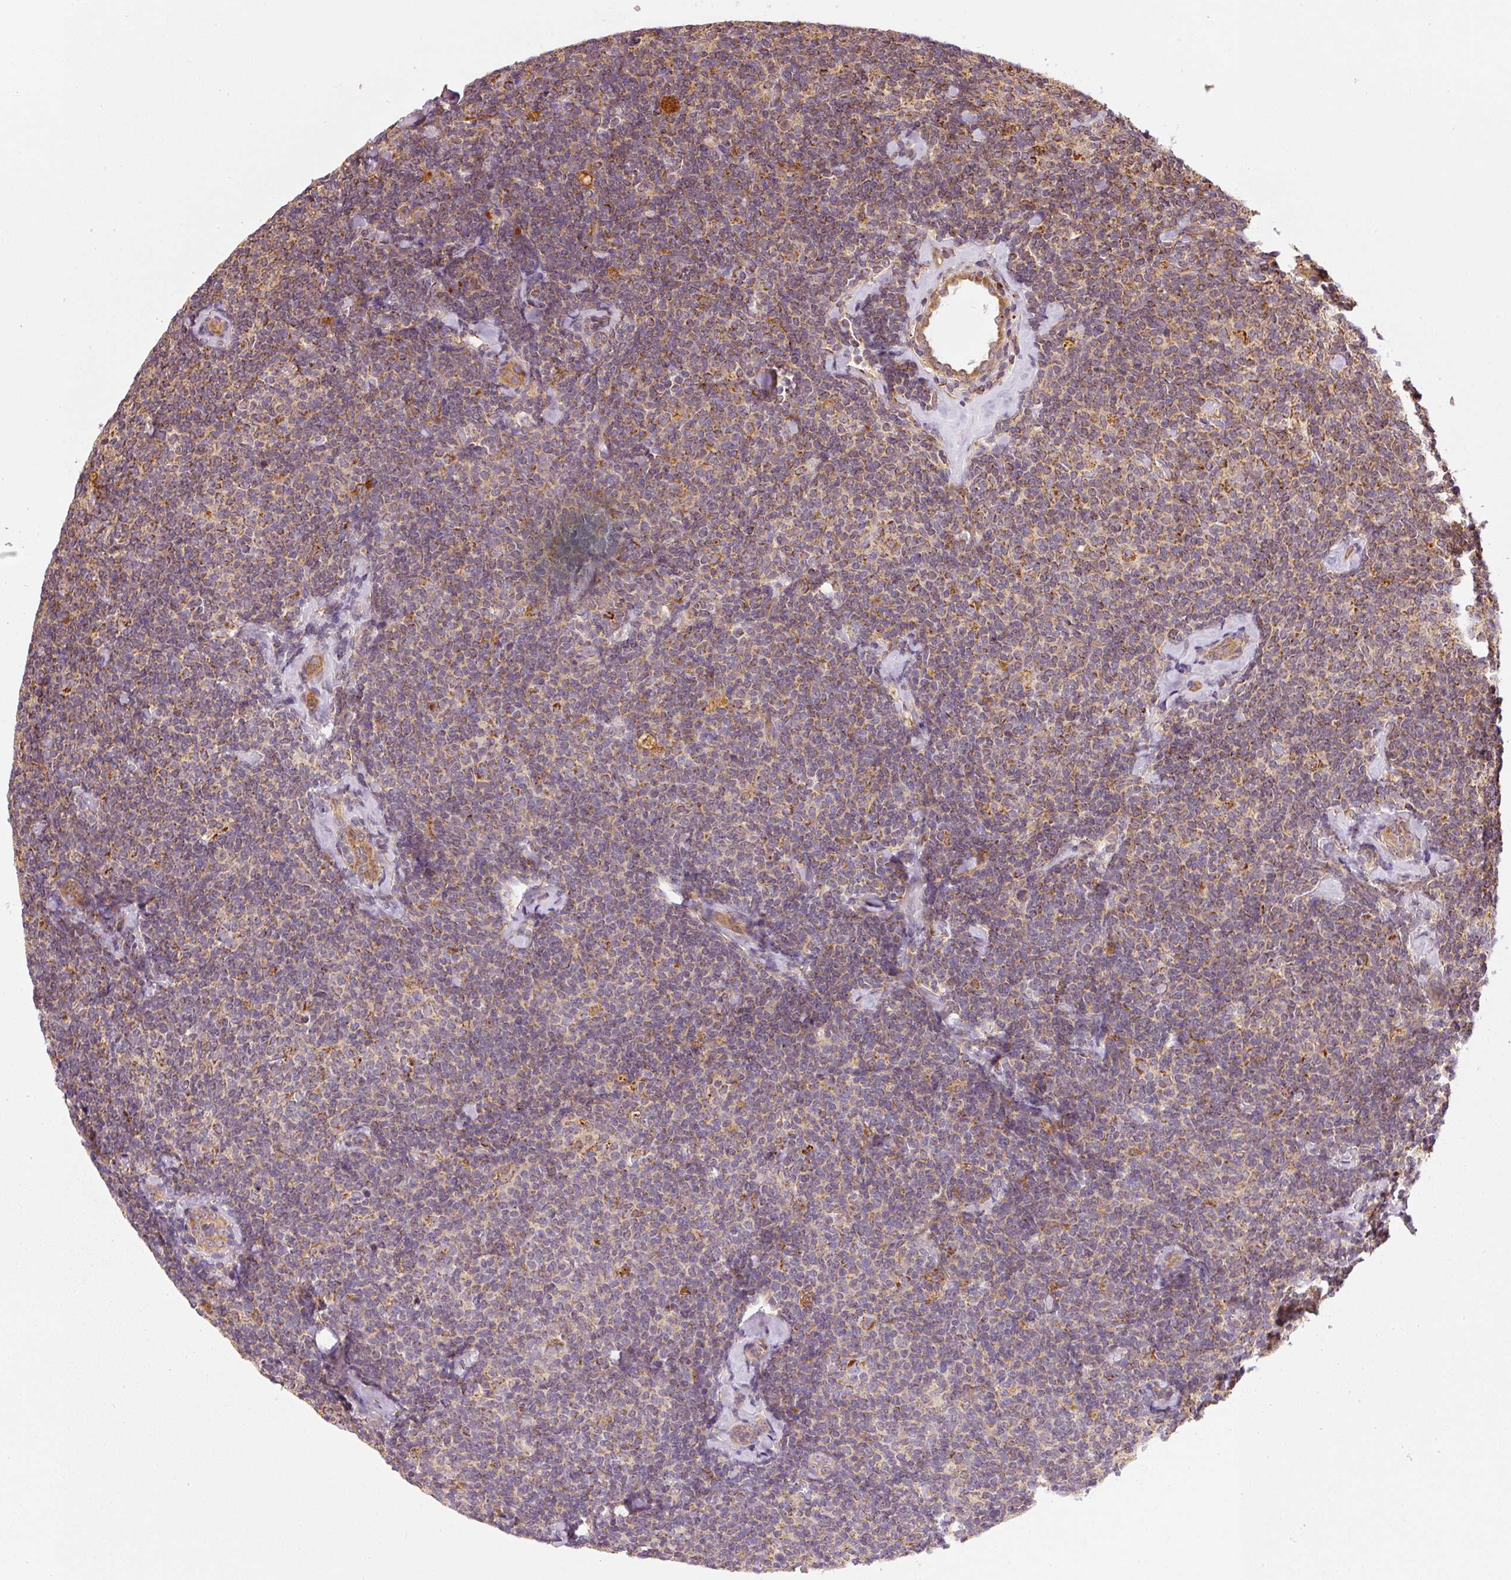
{"staining": {"intensity": "moderate", "quantity": "25%-75%", "location": "cytoplasmic/membranous"}, "tissue": "lymphoma", "cell_type": "Tumor cells", "image_type": "cancer", "snomed": [{"axis": "morphology", "description": "Malignant lymphoma, non-Hodgkin's type, Low grade"}, {"axis": "topography", "description": "Lymph node"}], "caption": "The photomicrograph displays staining of low-grade malignant lymphoma, non-Hodgkin's type, revealing moderate cytoplasmic/membranous protein expression (brown color) within tumor cells. The staining was performed using DAB (3,3'-diaminobenzidine), with brown indicating positive protein expression. Nuclei are stained blue with hematoxylin.", "gene": "MTHFD1L", "patient": {"sex": "female", "age": 56}}